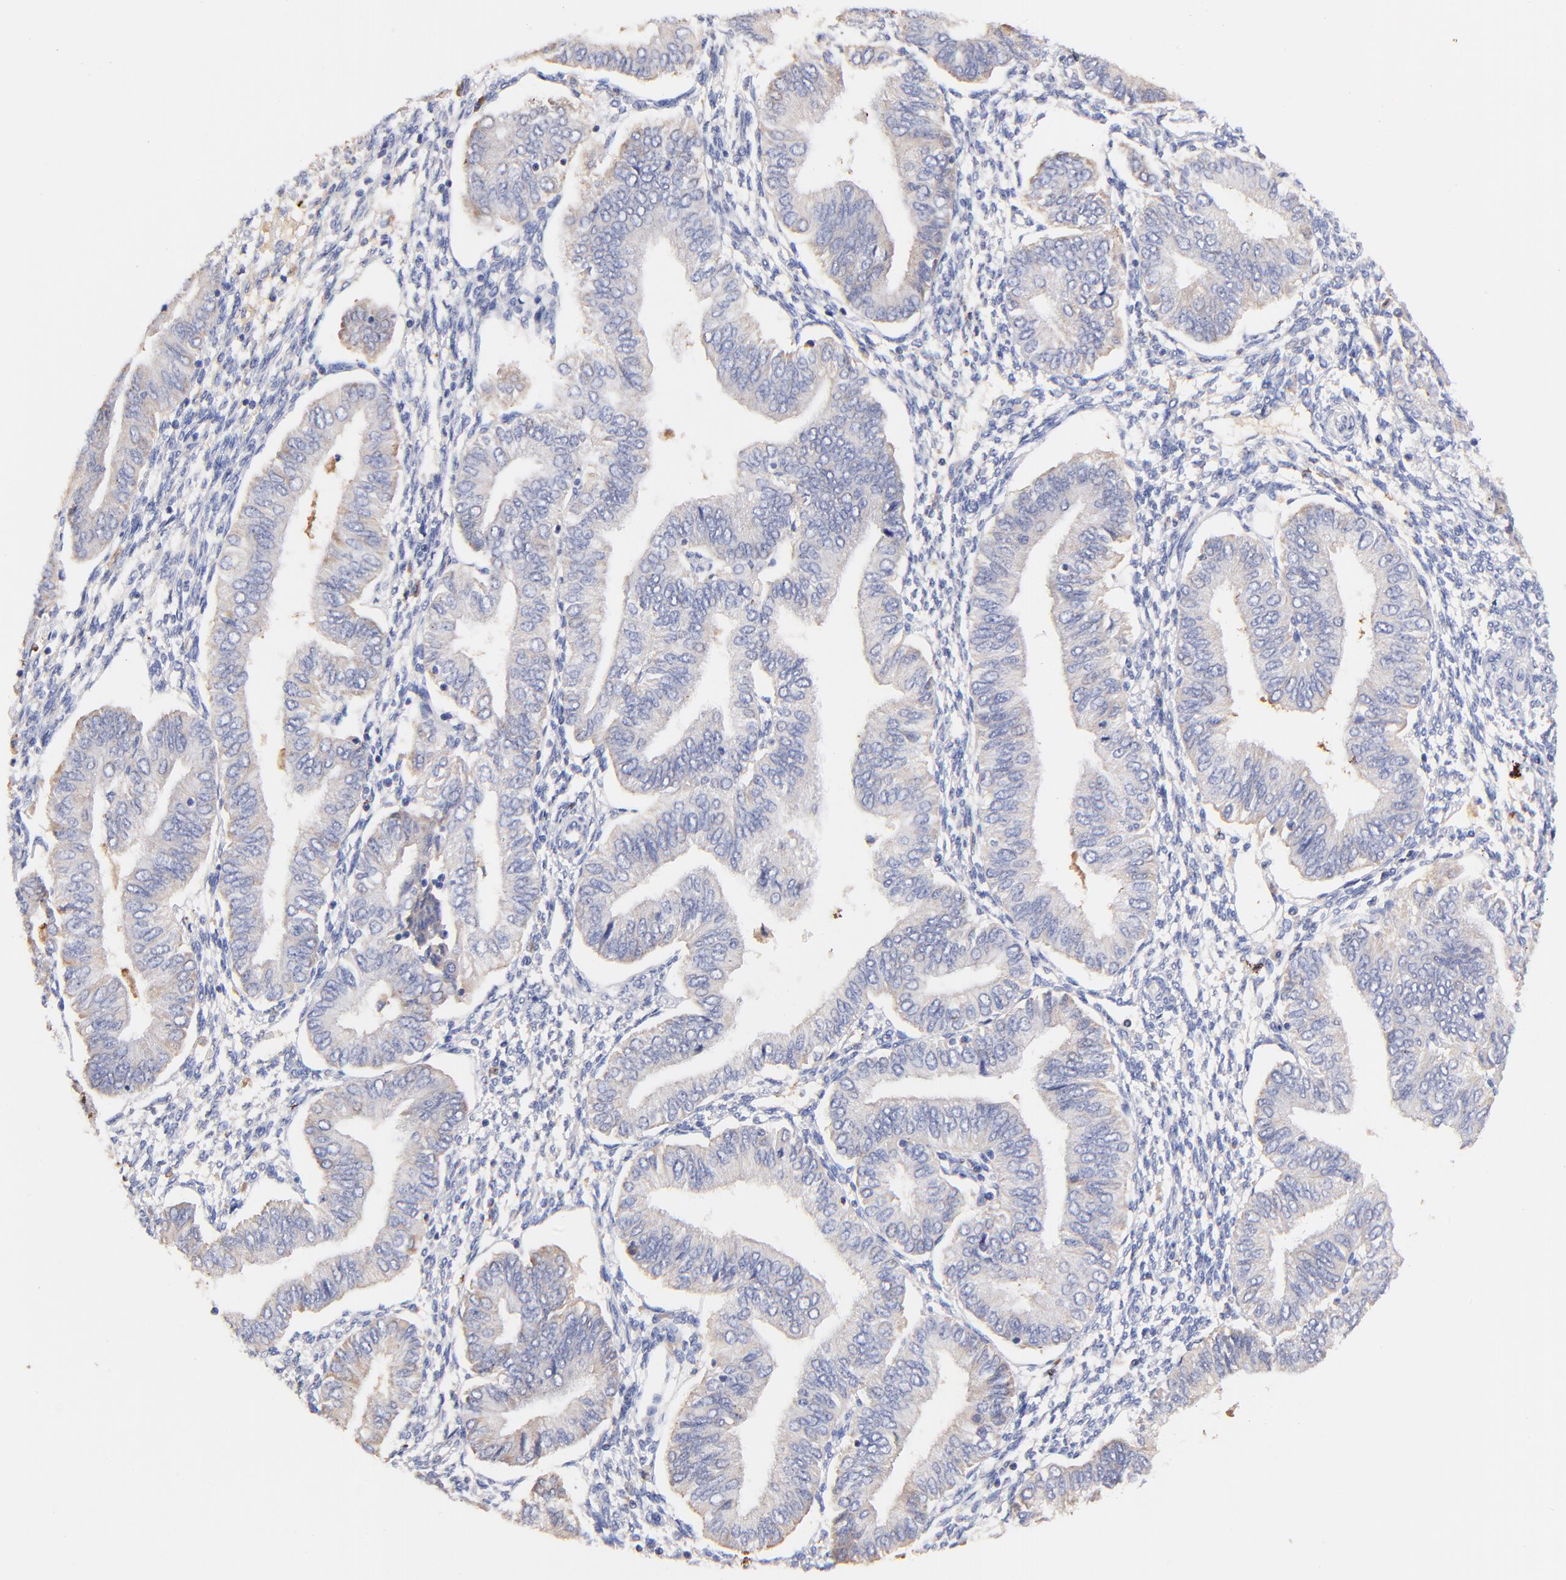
{"staining": {"intensity": "negative", "quantity": "none", "location": "none"}, "tissue": "endometrial cancer", "cell_type": "Tumor cells", "image_type": "cancer", "snomed": [{"axis": "morphology", "description": "Adenocarcinoma, NOS"}, {"axis": "topography", "description": "Endometrium"}], "caption": "Human endometrial adenocarcinoma stained for a protein using immunohistochemistry exhibits no staining in tumor cells.", "gene": "IGLV7-43", "patient": {"sex": "female", "age": 51}}